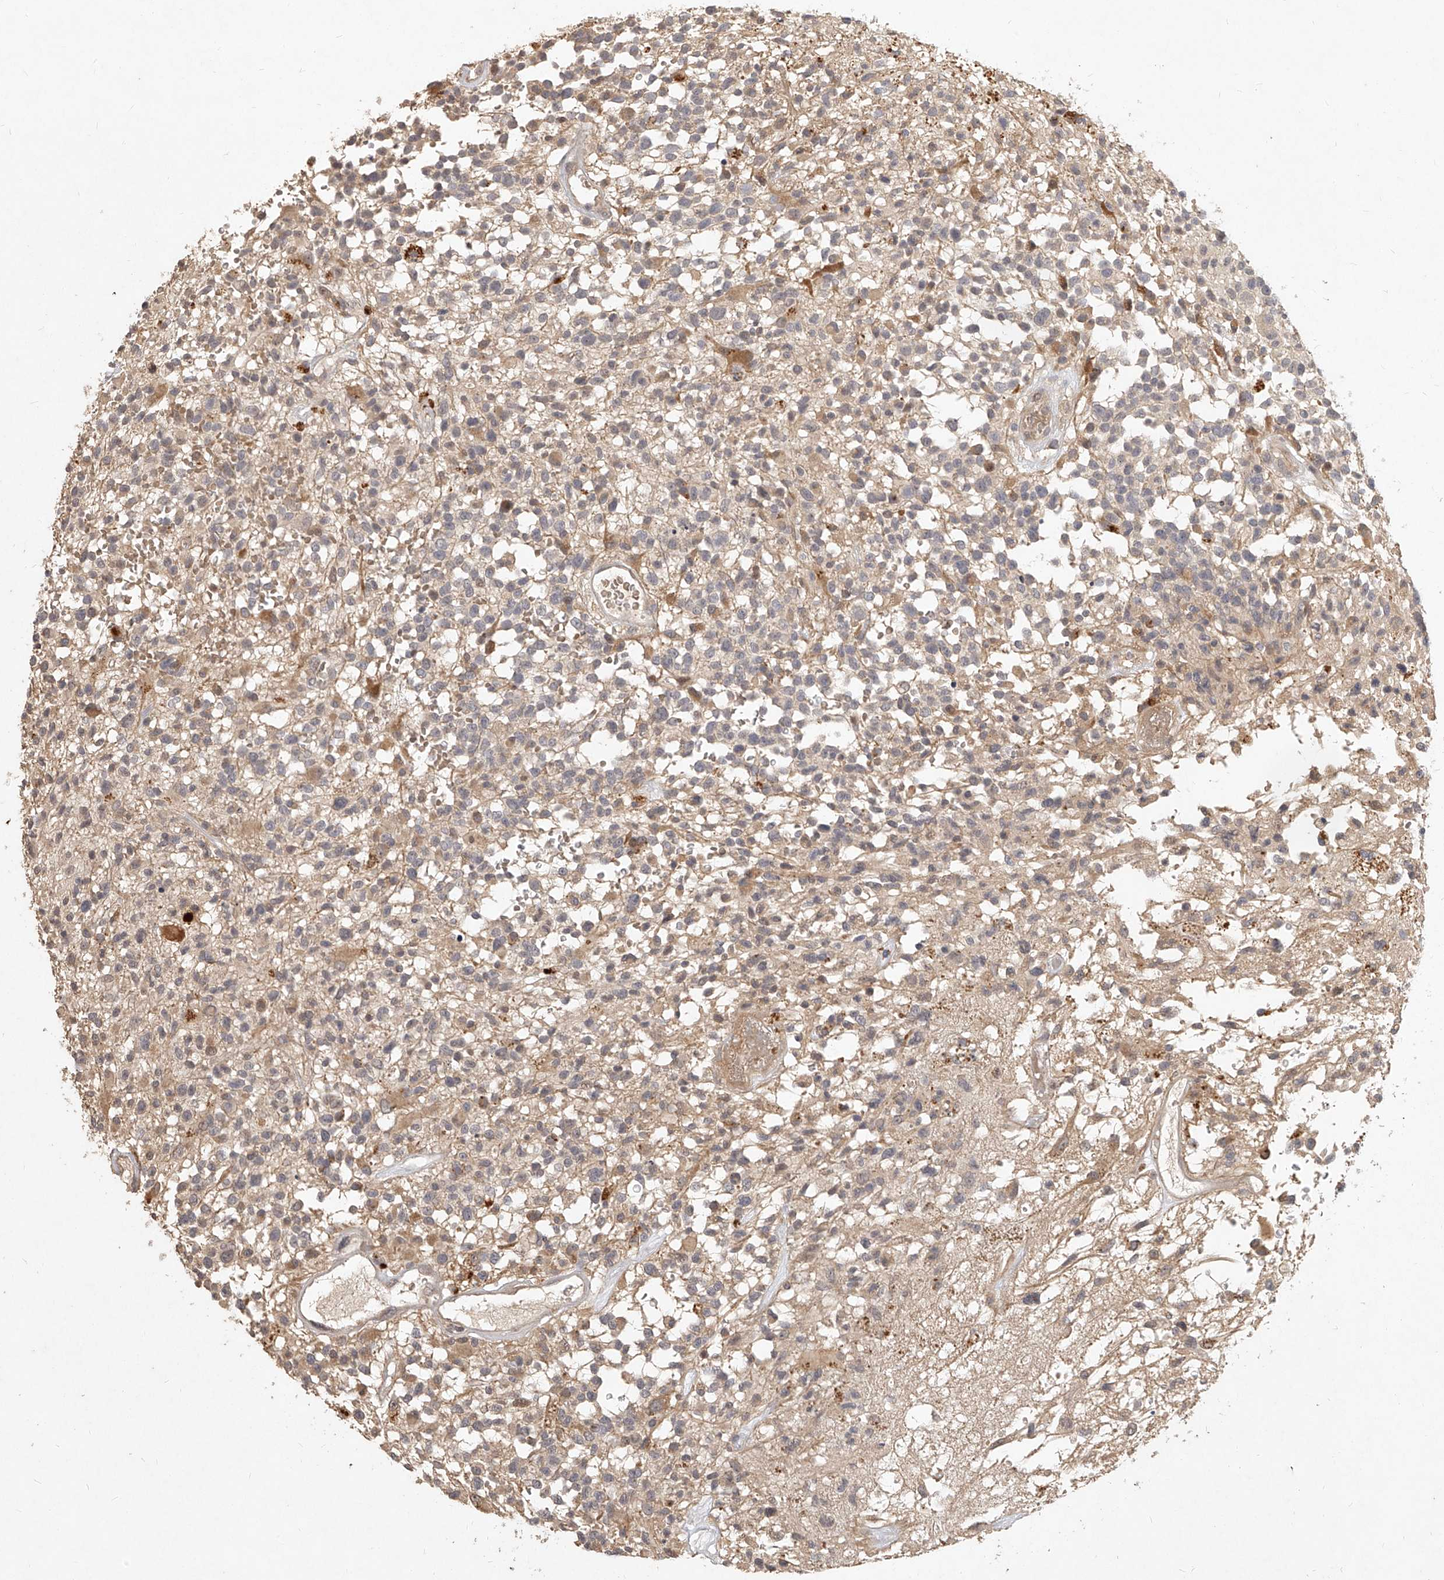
{"staining": {"intensity": "weak", "quantity": "<25%", "location": "cytoplasmic/membranous"}, "tissue": "glioma", "cell_type": "Tumor cells", "image_type": "cancer", "snomed": [{"axis": "morphology", "description": "Glioma, malignant, High grade"}, {"axis": "morphology", "description": "Glioblastoma, NOS"}, {"axis": "topography", "description": "Brain"}], "caption": "This image is of malignant glioma (high-grade) stained with immunohistochemistry to label a protein in brown with the nuclei are counter-stained blue. There is no expression in tumor cells.", "gene": "SLC37A1", "patient": {"sex": "male", "age": 60}}